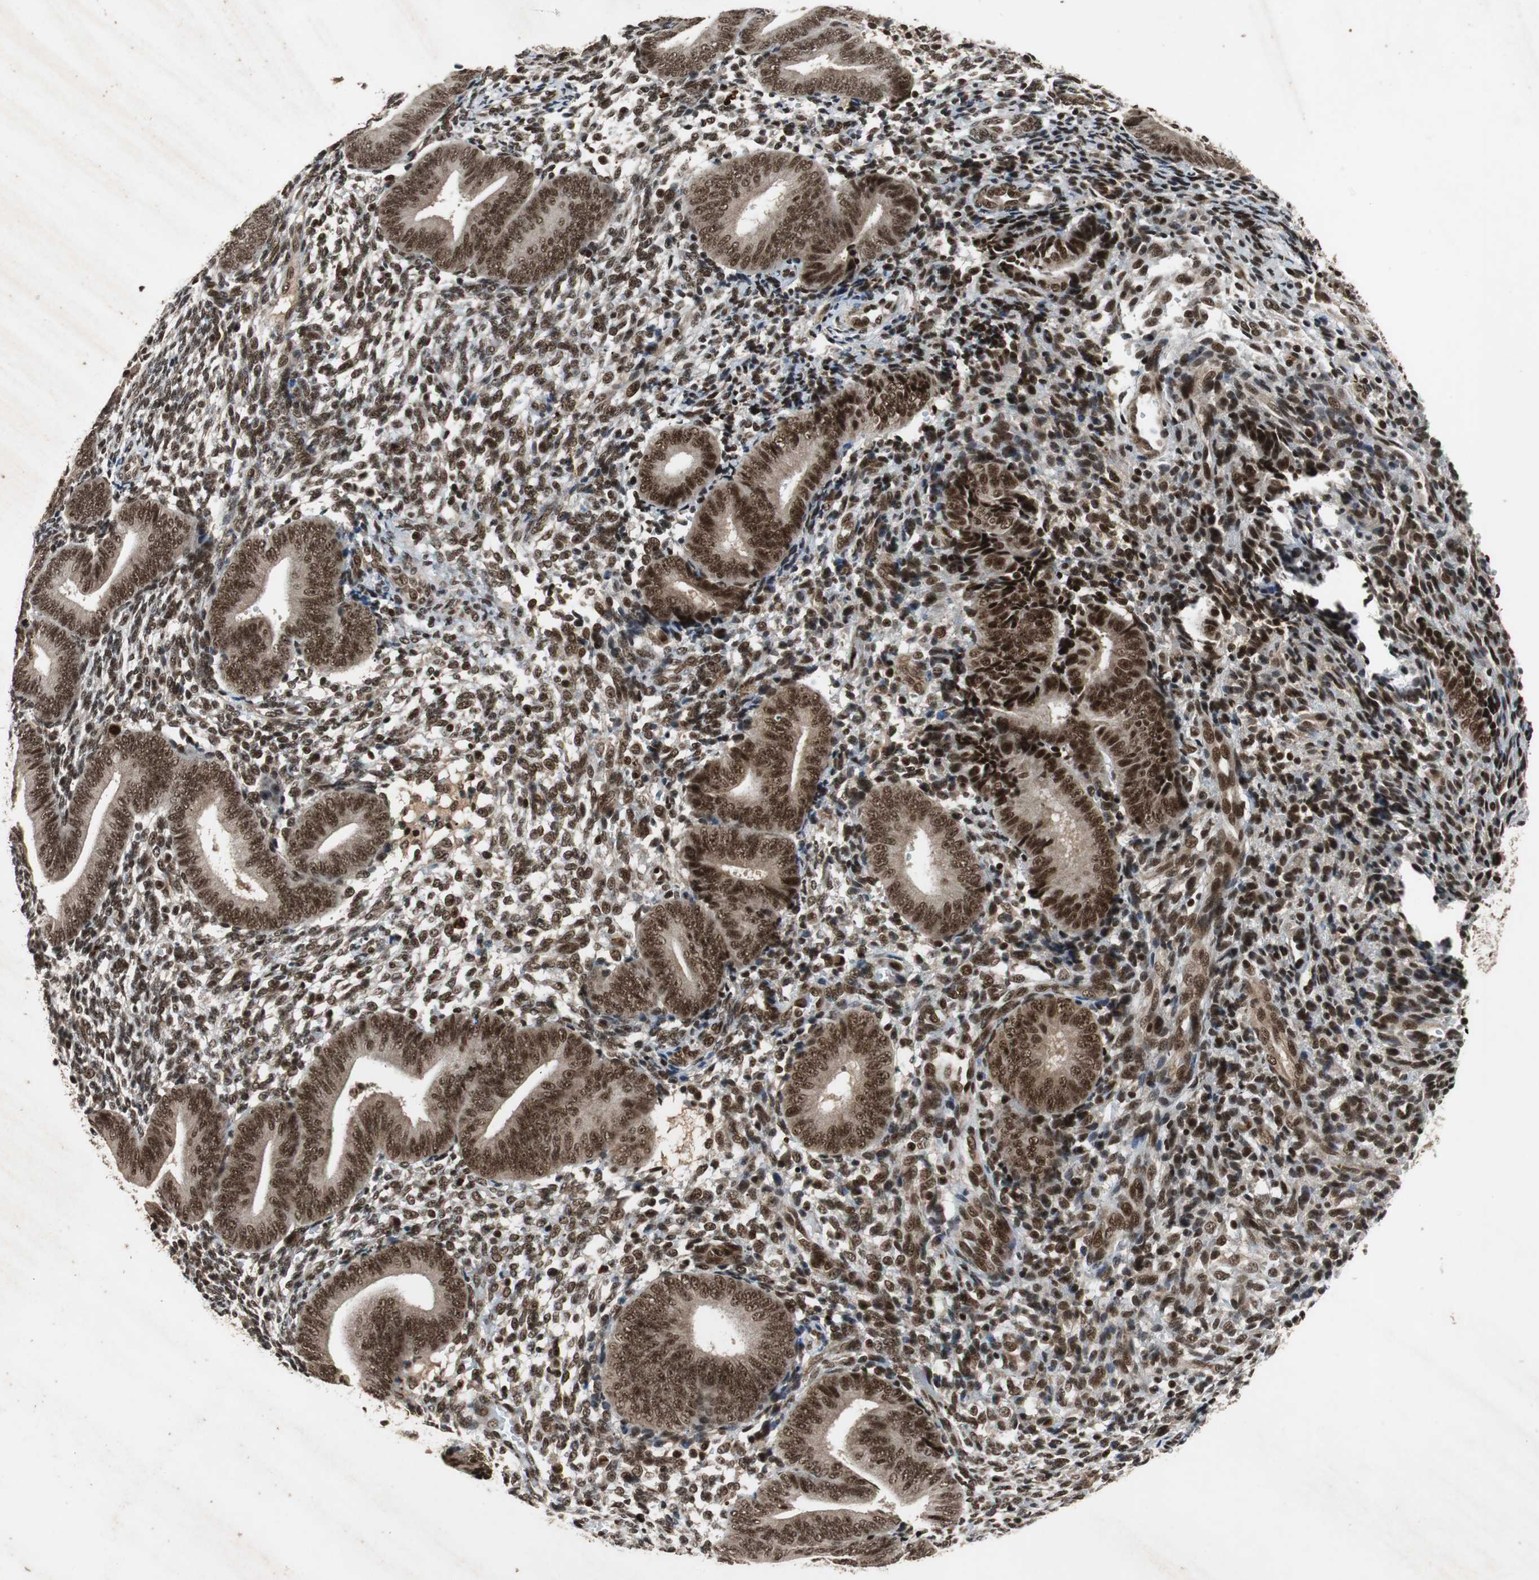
{"staining": {"intensity": "strong", "quantity": ">75%", "location": "nuclear"}, "tissue": "endometrium", "cell_type": "Cells in endometrial stroma", "image_type": "normal", "snomed": [{"axis": "morphology", "description": "Normal tissue, NOS"}, {"axis": "topography", "description": "Uterus"}, {"axis": "topography", "description": "Endometrium"}], "caption": "Benign endometrium demonstrates strong nuclear staining in about >75% of cells in endometrial stroma, visualized by immunohistochemistry. The staining was performed using DAB (3,3'-diaminobenzidine) to visualize the protein expression in brown, while the nuclei were stained in blue with hematoxylin (Magnification: 20x).", "gene": "TAF5", "patient": {"sex": "female", "age": 33}}